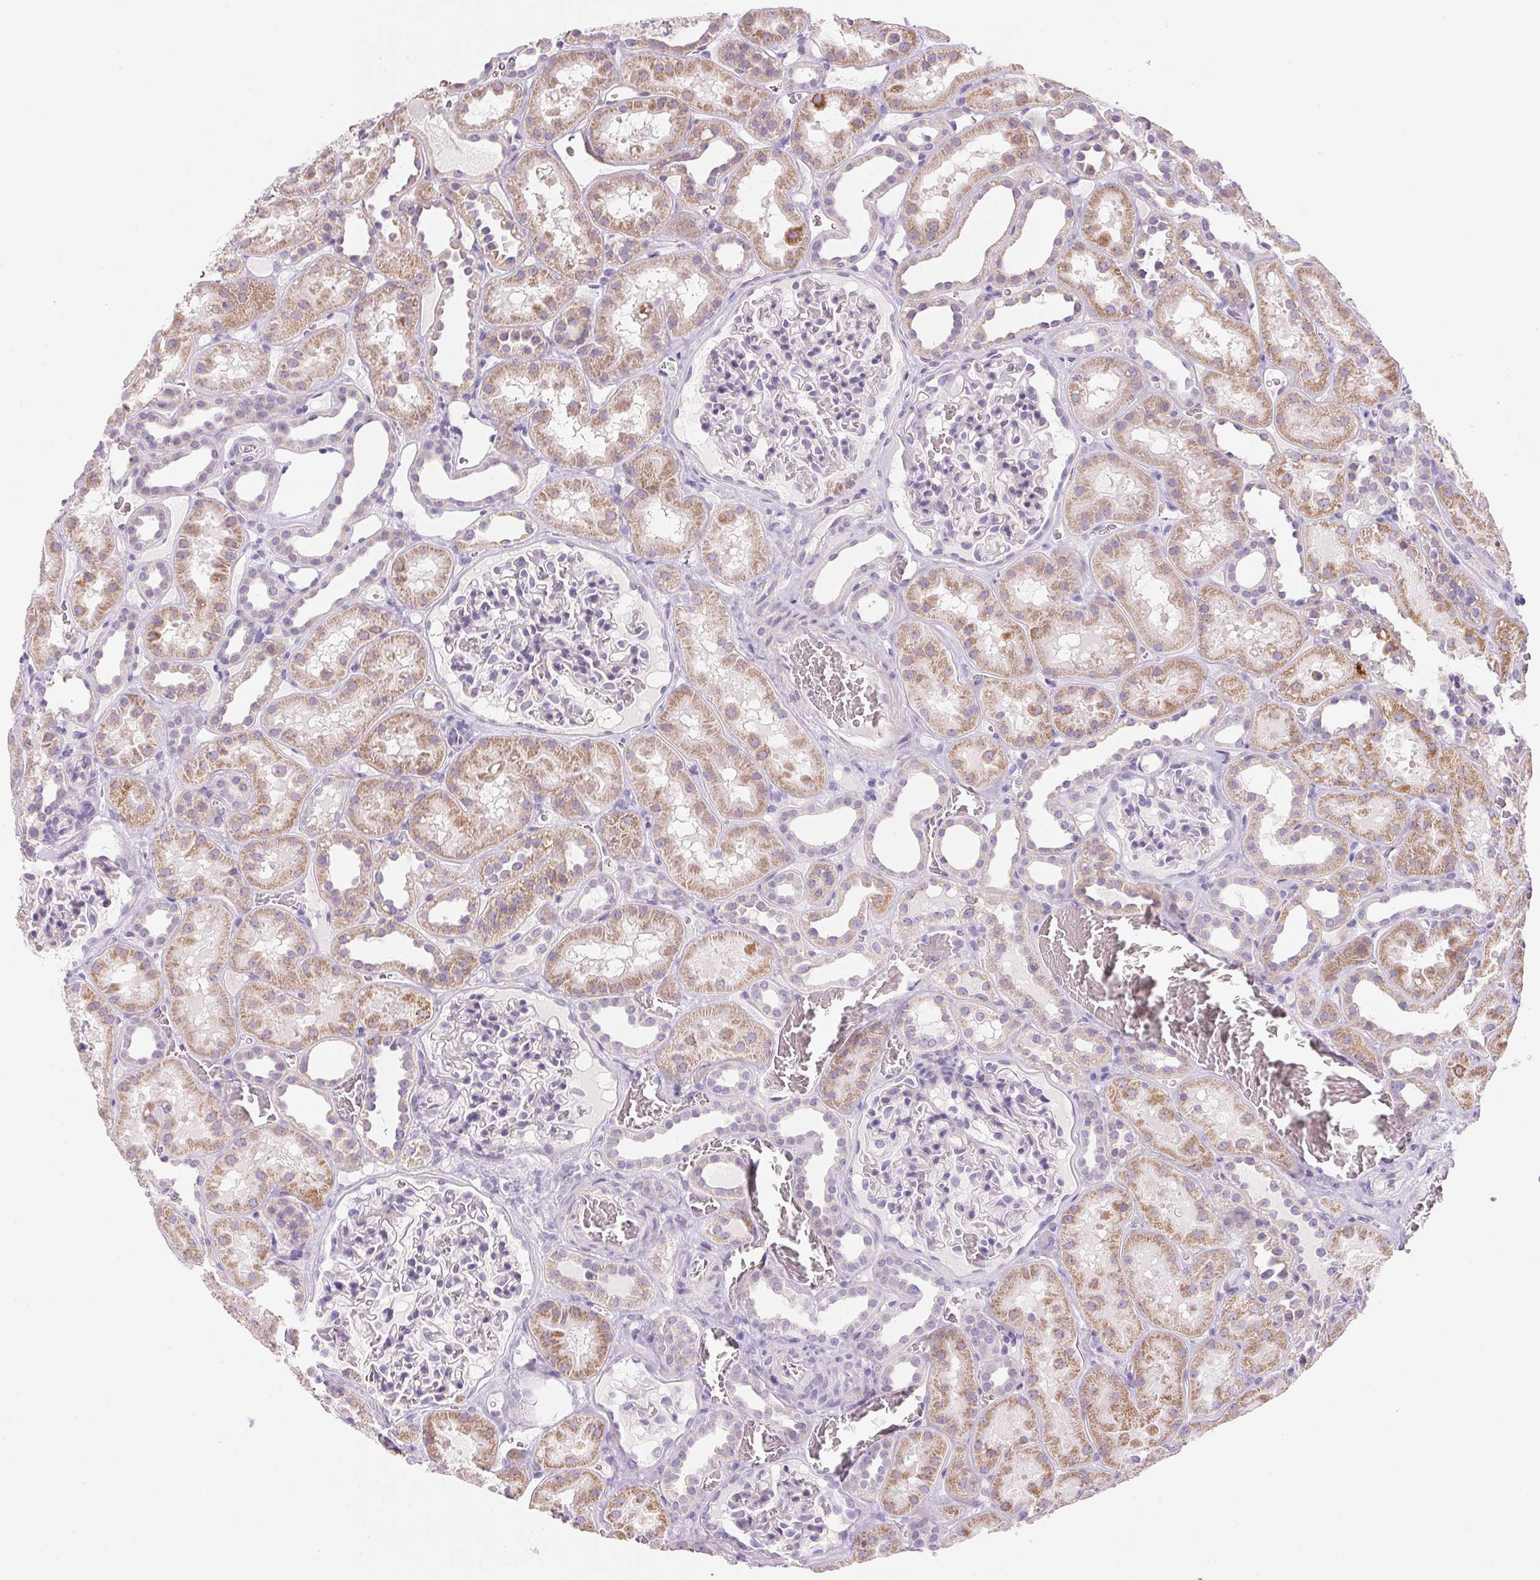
{"staining": {"intensity": "negative", "quantity": "none", "location": "none"}, "tissue": "kidney", "cell_type": "Cells in glomeruli", "image_type": "normal", "snomed": [{"axis": "morphology", "description": "Normal tissue, NOS"}, {"axis": "topography", "description": "Kidney"}], "caption": "Micrograph shows no protein staining in cells in glomeruli of benign kidney. (Stains: DAB immunohistochemistry with hematoxylin counter stain, Microscopy: brightfield microscopy at high magnification).", "gene": "CYP11B1", "patient": {"sex": "female", "age": 41}}